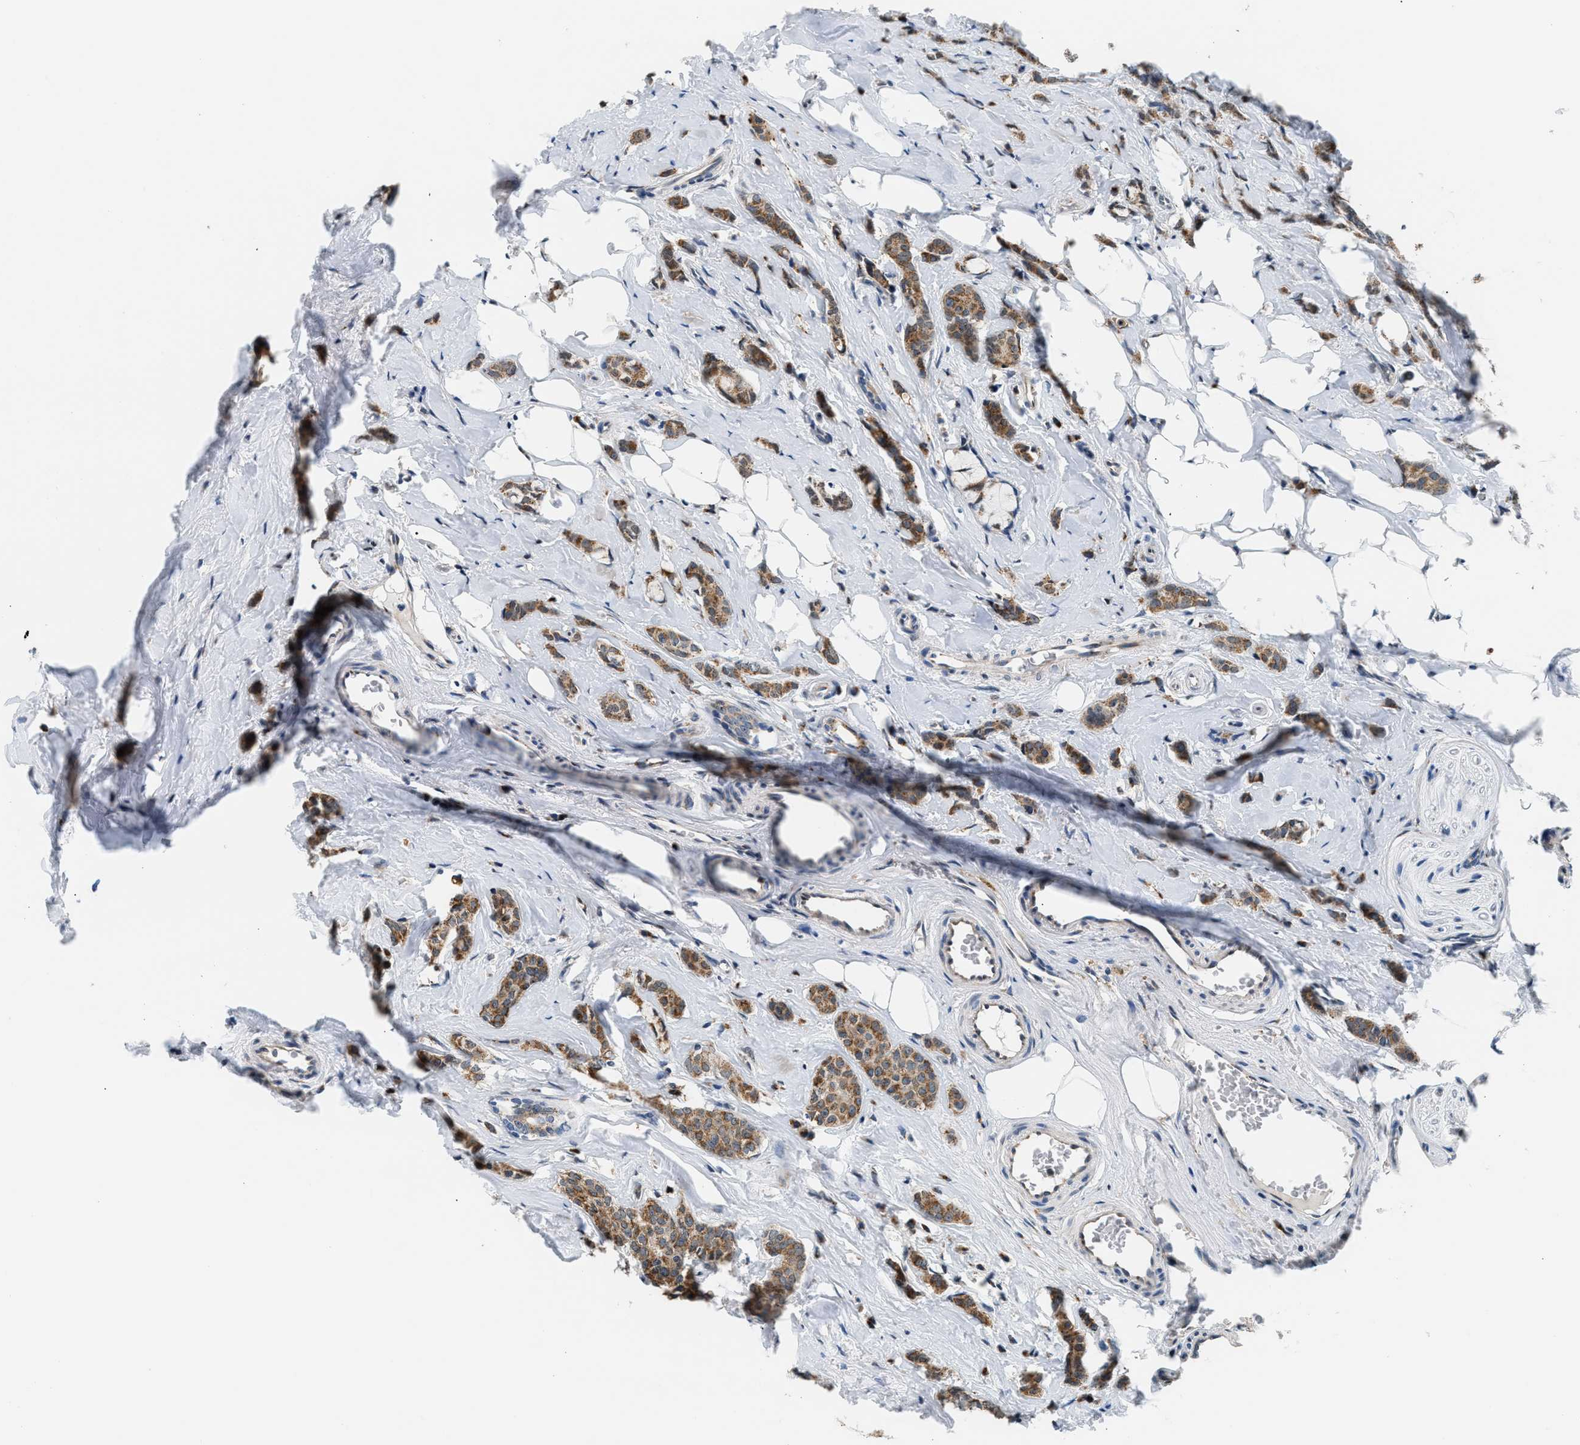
{"staining": {"intensity": "moderate", "quantity": ">75%", "location": "cytoplasmic/membranous"}, "tissue": "breast cancer", "cell_type": "Tumor cells", "image_type": "cancer", "snomed": [{"axis": "morphology", "description": "Lobular carcinoma"}, {"axis": "topography", "description": "Breast"}], "caption": "The image reveals a brown stain indicating the presence of a protein in the cytoplasmic/membranous of tumor cells in breast cancer.", "gene": "KCNMB2", "patient": {"sex": "female", "age": 60}}